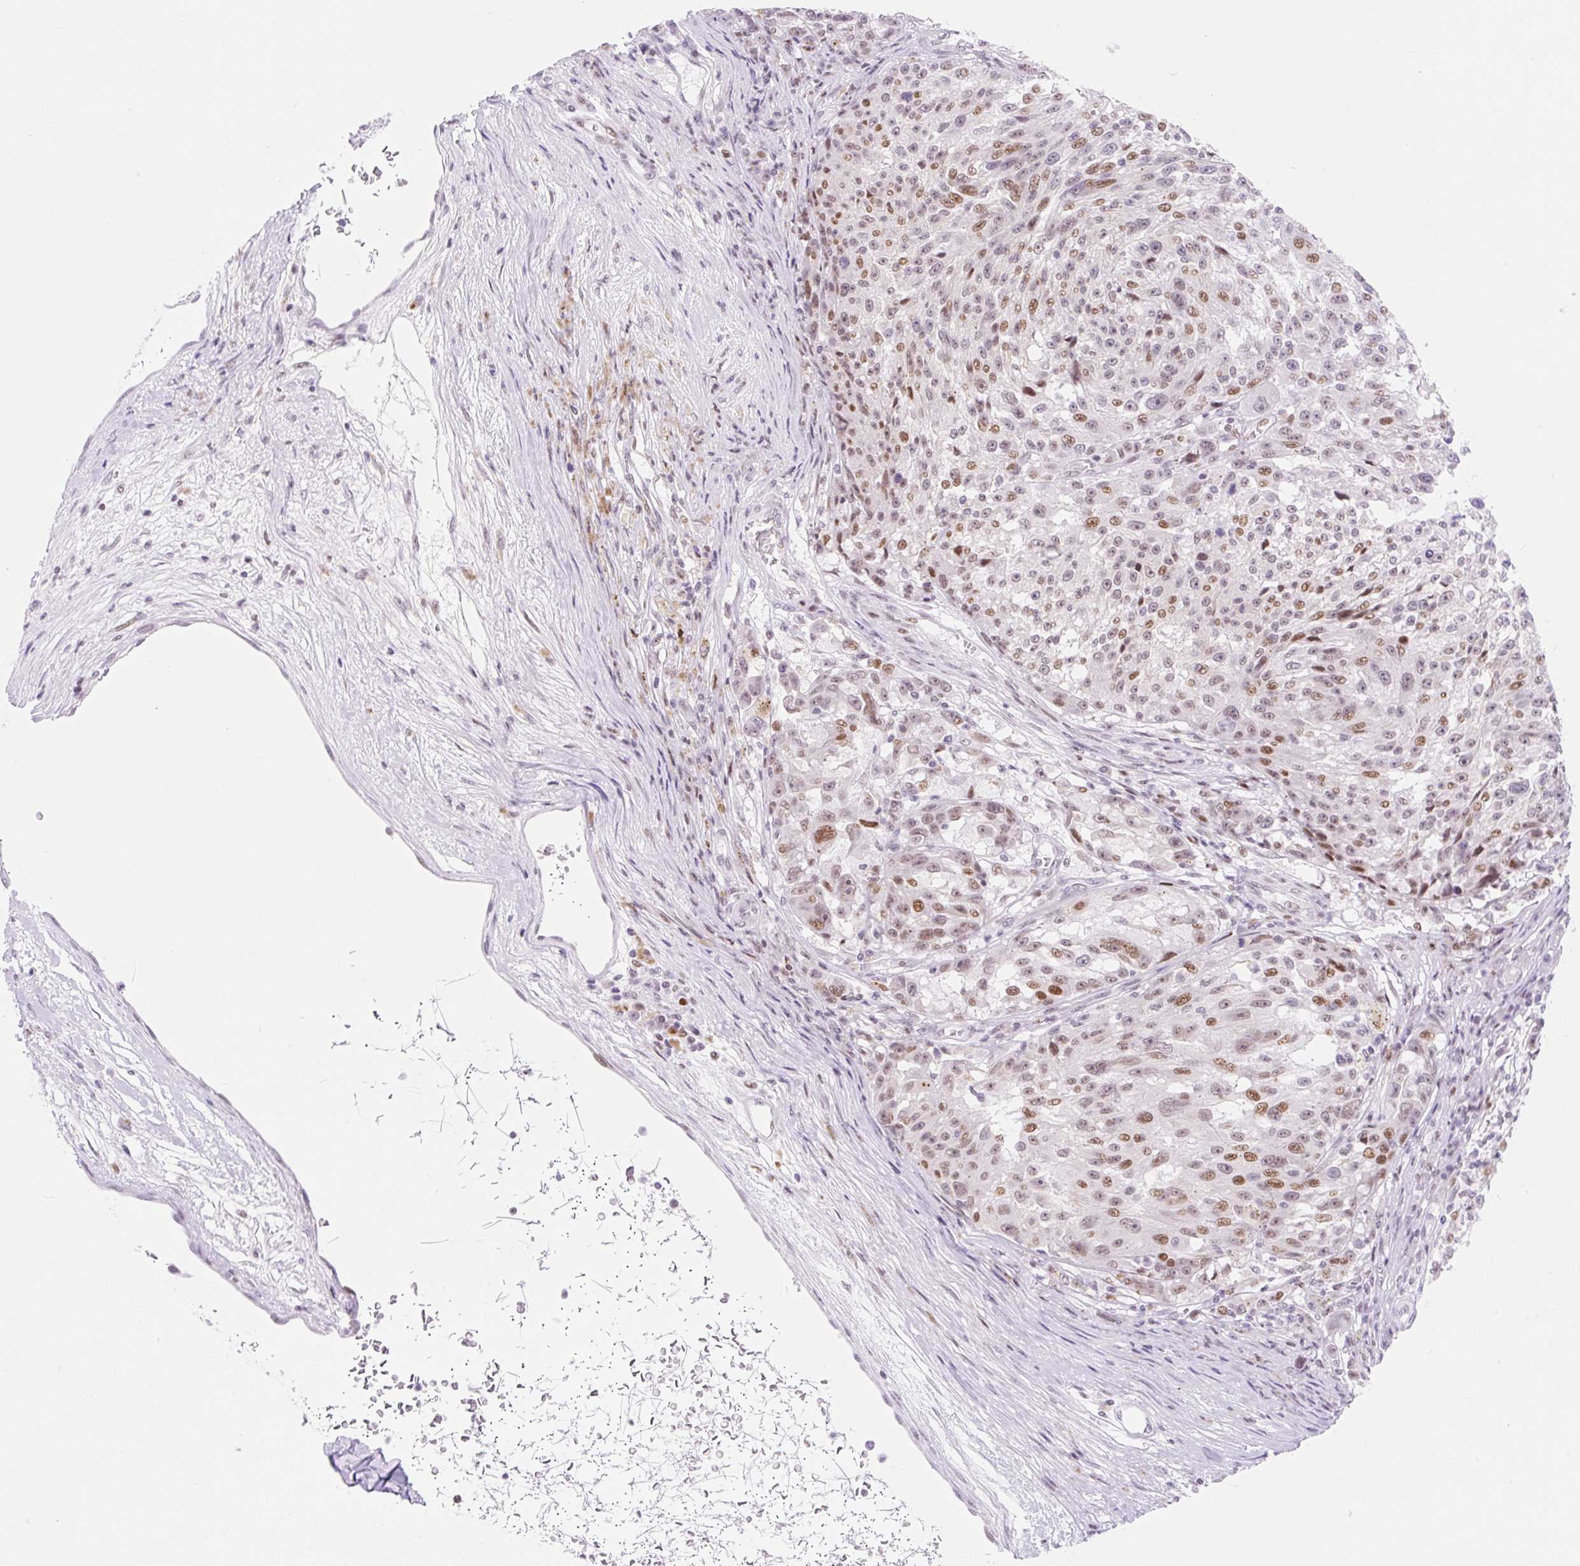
{"staining": {"intensity": "moderate", "quantity": "25%-75%", "location": "nuclear"}, "tissue": "melanoma", "cell_type": "Tumor cells", "image_type": "cancer", "snomed": [{"axis": "morphology", "description": "Malignant melanoma, NOS"}, {"axis": "topography", "description": "Skin"}], "caption": "Immunohistochemical staining of melanoma demonstrates medium levels of moderate nuclear positivity in approximately 25%-75% of tumor cells. (Brightfield microscopy of DAB IHC at high magnification).", "gene": "H2BW1", "patient": {"sex": "male", "age": 53}}